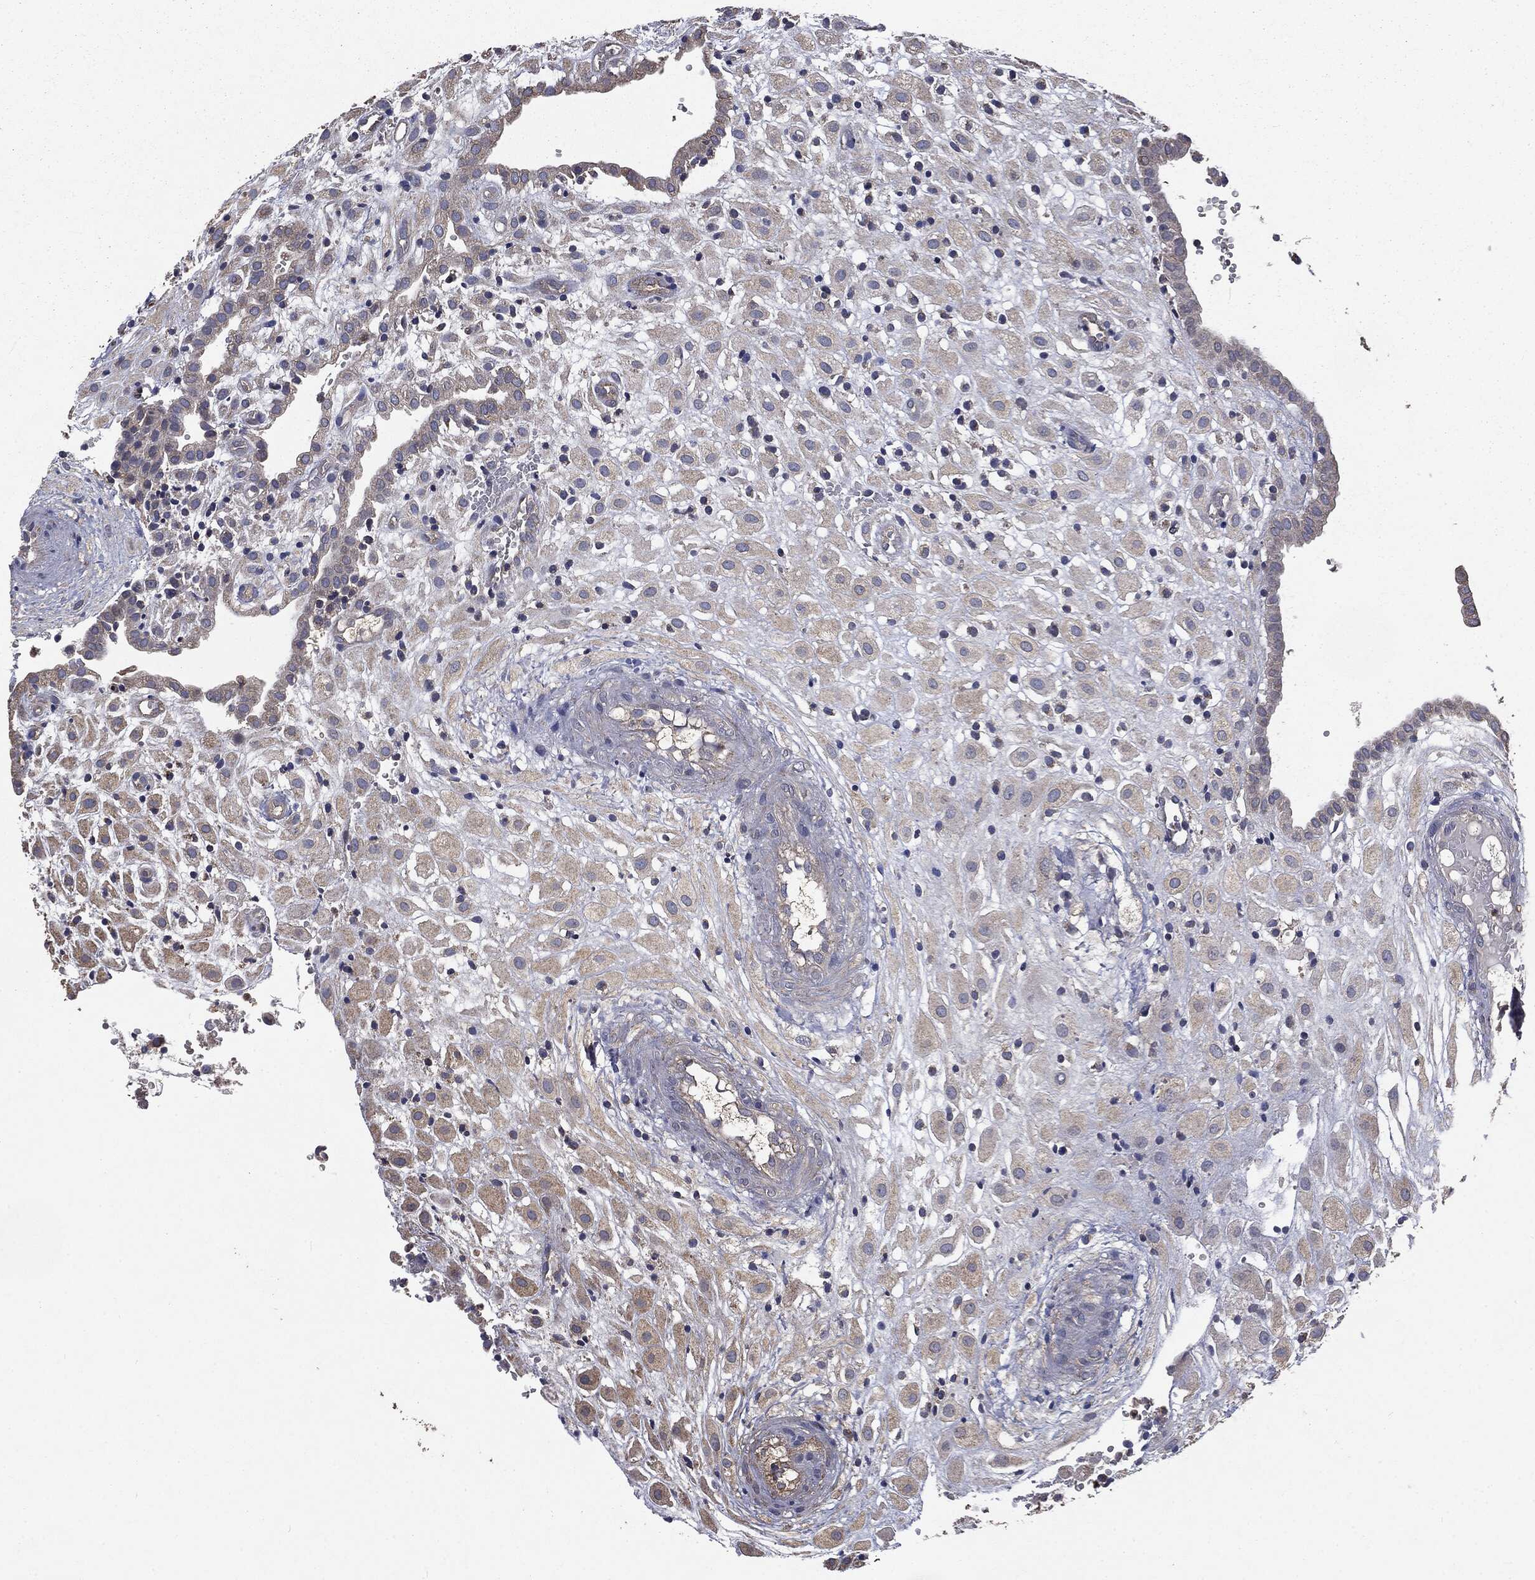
{"staining": {"intensity": "weak", "quantity": ">75%", "location": "cytoplasmic/membranous"}, "tissue": "placenta", "cell_type": "Decidual cells", "image_type": "normal", "snomed": [{"axis": "morphology", "description": "Normal tissue, NOS"}, {"axis": "topography", "description": "Placenta"}], "caption": "Placenta stained with DAB (3,3'-diaminobenzidine) IHC shows low levels of weak cytoplasmic/membranous staining in approximately >75% of decidual cells. The protein of interest is shown in brown color, while the nuclei are stained blue.", "gene": "MAPK6", "patient": {"sex": "female", "age": 24}}